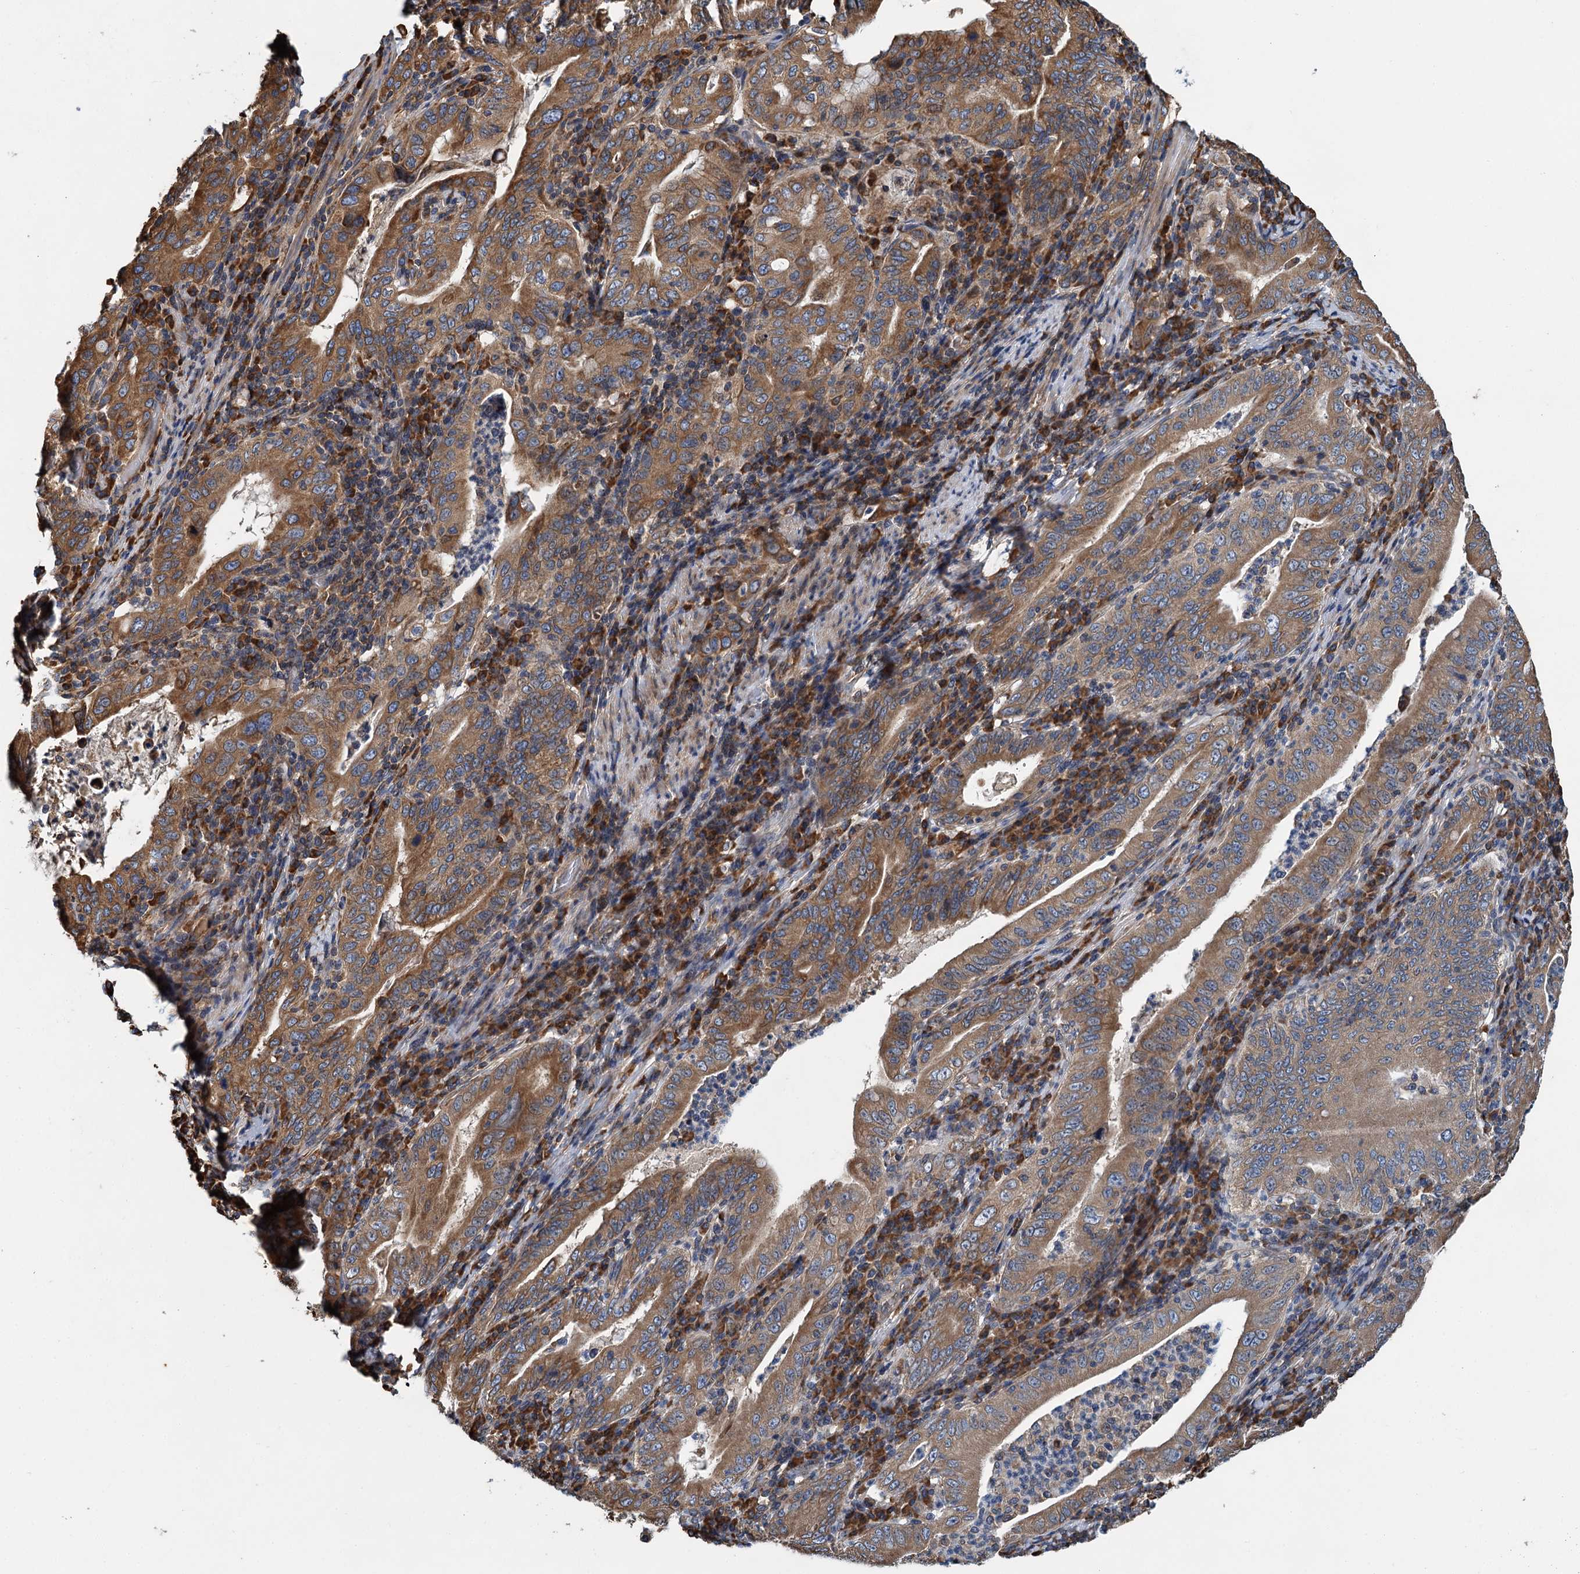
{"staining": {"intensity": "moderate", "quantity": ">75%", "location": "cytoplasmic/membranous"}, "tissue": "stomach cancer", "cell_type": "Tumor cells", "image_type": "cancer", "snomed": [{"axis": "morphology", "description": "Normal tissue, NOS"}, {"axis": "morphology", "description": "Adenocarcinoma, NOS"}, {"axis": "topography", "description": "Esophagus"}, {"axis": "topography", "description": "Stomach, upper"}, {"axis": "topography", "description": "Peripheral nerve tissue"}], "caption": "Immunohistochemical staining of stomach cancer displays medium levels of moderate cytoplasmic/membranous protein positivity in about >75% of tumor cells.", "gene": "LINS1", "patient": {"sex": "male", "age": 62}}